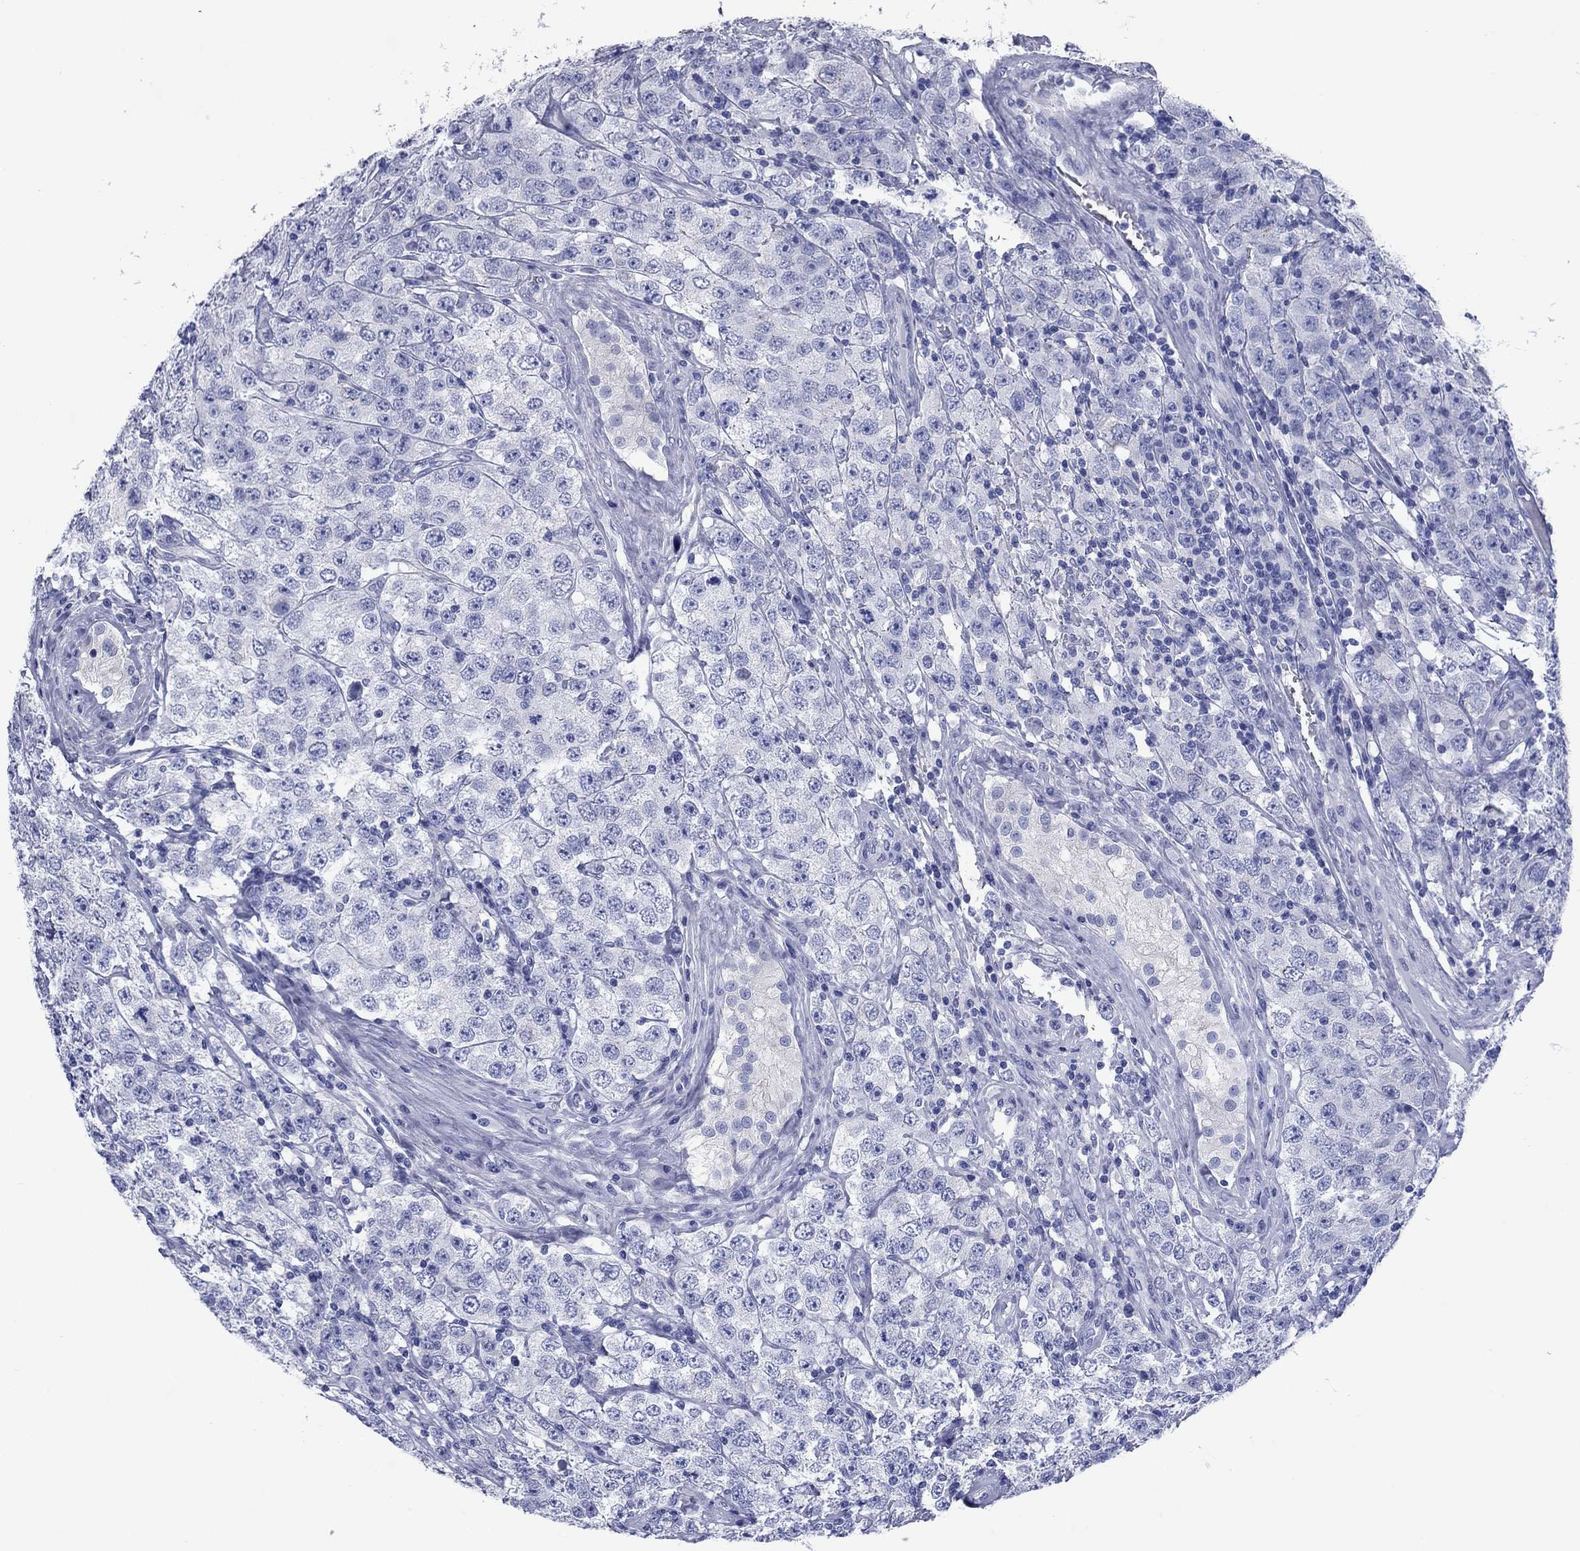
{"staining": {"intensity": "negative", "quantity": "none", "location": "none"}, "tissue": "testis cancer", "cell_type": "Tumor cells", "image_type": "cancer", "snomed": [{"axis": "morphology", "description": "Seminoma, NOS"}, {"axis": "topography", "description": "Testis"}], "caption": "A micrograph of human seminoma (testis) is negative for staining in tumor cells. (Brightfield microscopy of DAB (3,3'-diaminobenzidine) IHC at high magnification).", "gene": "CCNA1", "patient": {"sex": "male", "age": 52}}